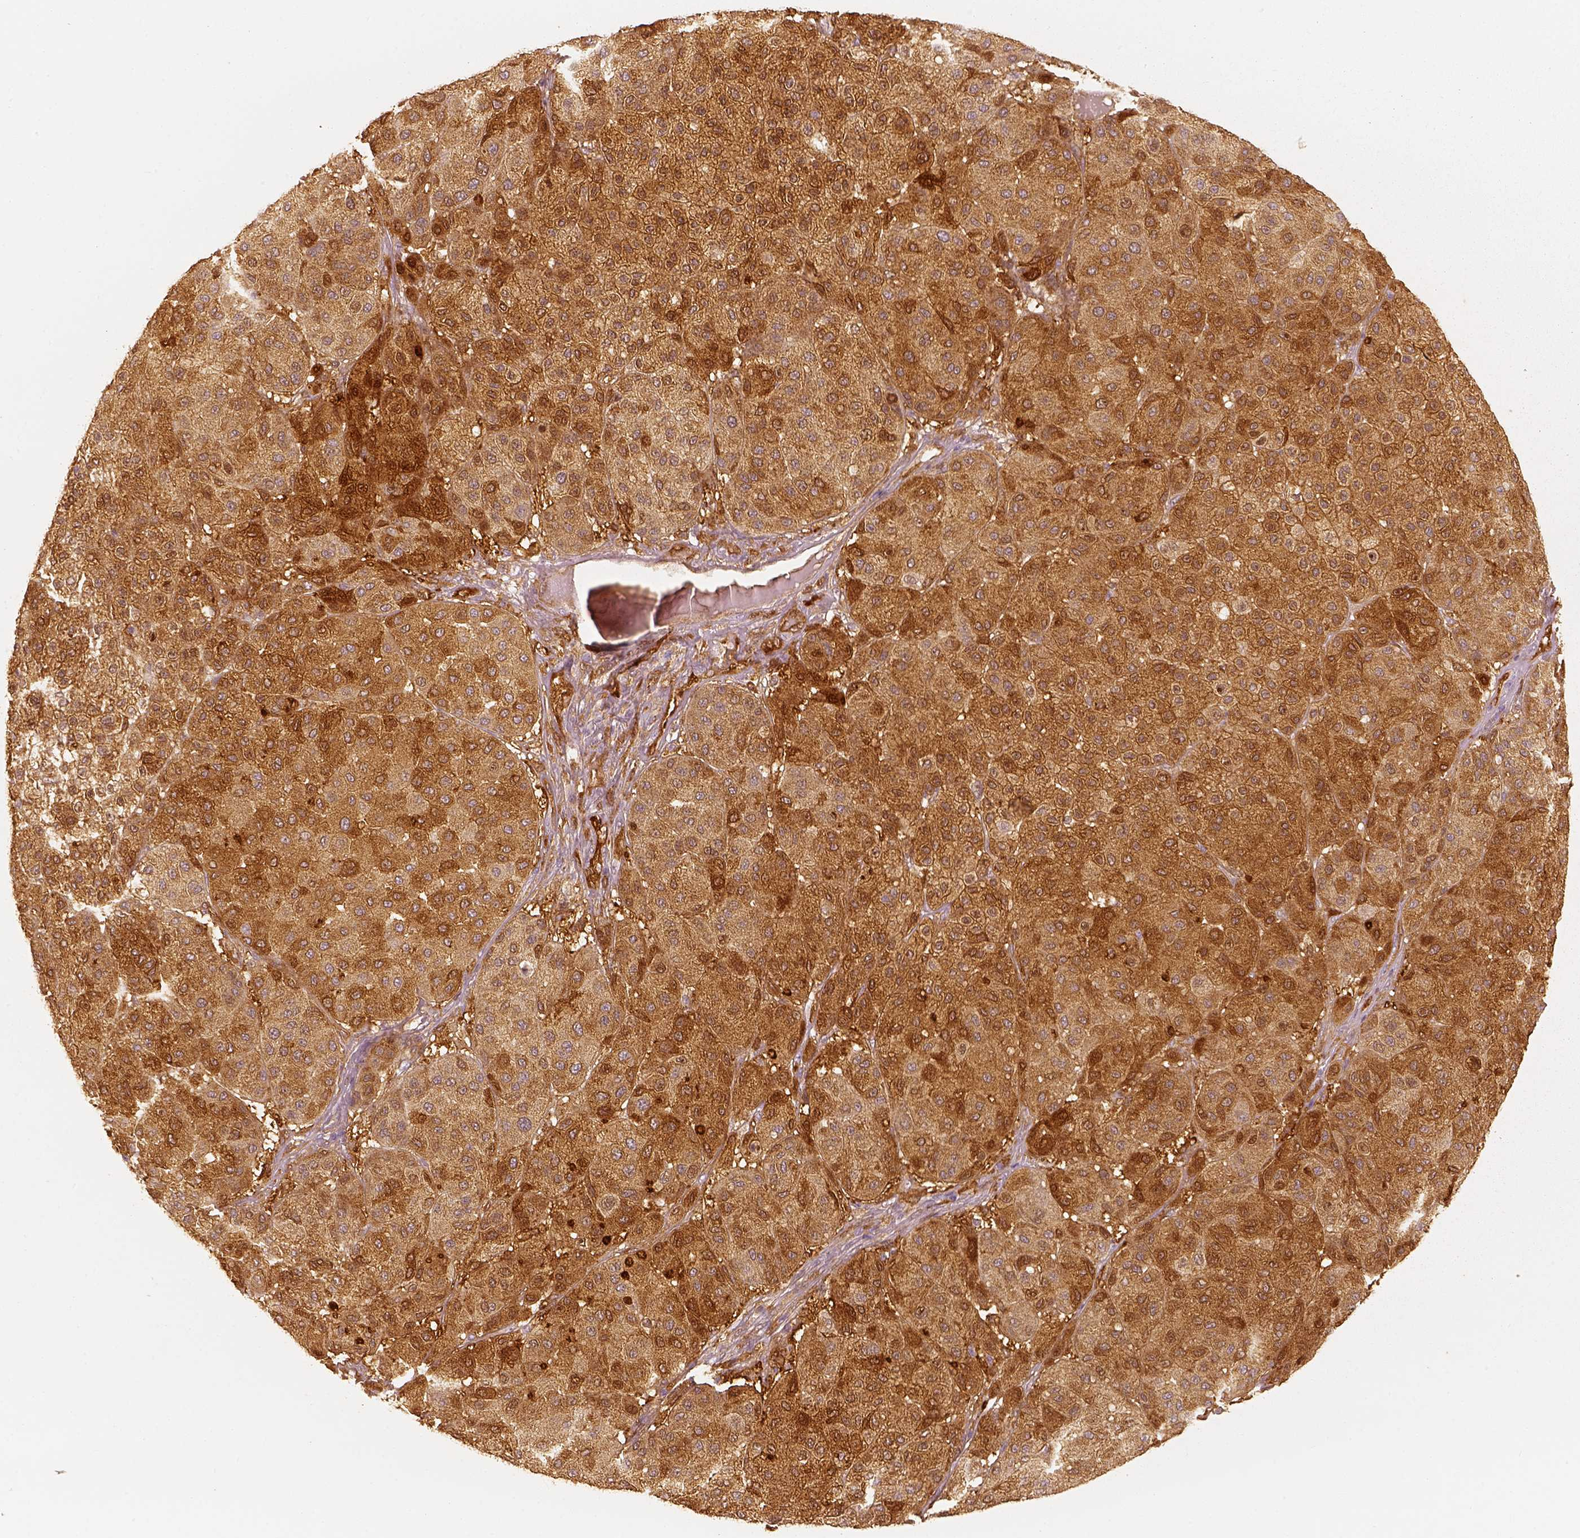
{"staining": {"intensity": "moderate", "quantity": ">75%", "location": "cytoplasmic/membranous"}, "tissue": "melanoma", "cell_type": "Tumor cells", "image_type": "cancer", "snomed": [{"axis": "morphology", "description": "Malignant melanoma, Metastatic site"}, {"axis": "topography", "description": "Smooth muscle"}], "caption": "Immunohistochemistry histopathology image of human malignant melanoma (metastatic site) stained for a protein (brown), which displays medium levels of moderate cytoplasmic/membranous staining in about >75% of tumor cells.", "gene": "FSCN1", "patient": {"sex": "male", "age": 41}}